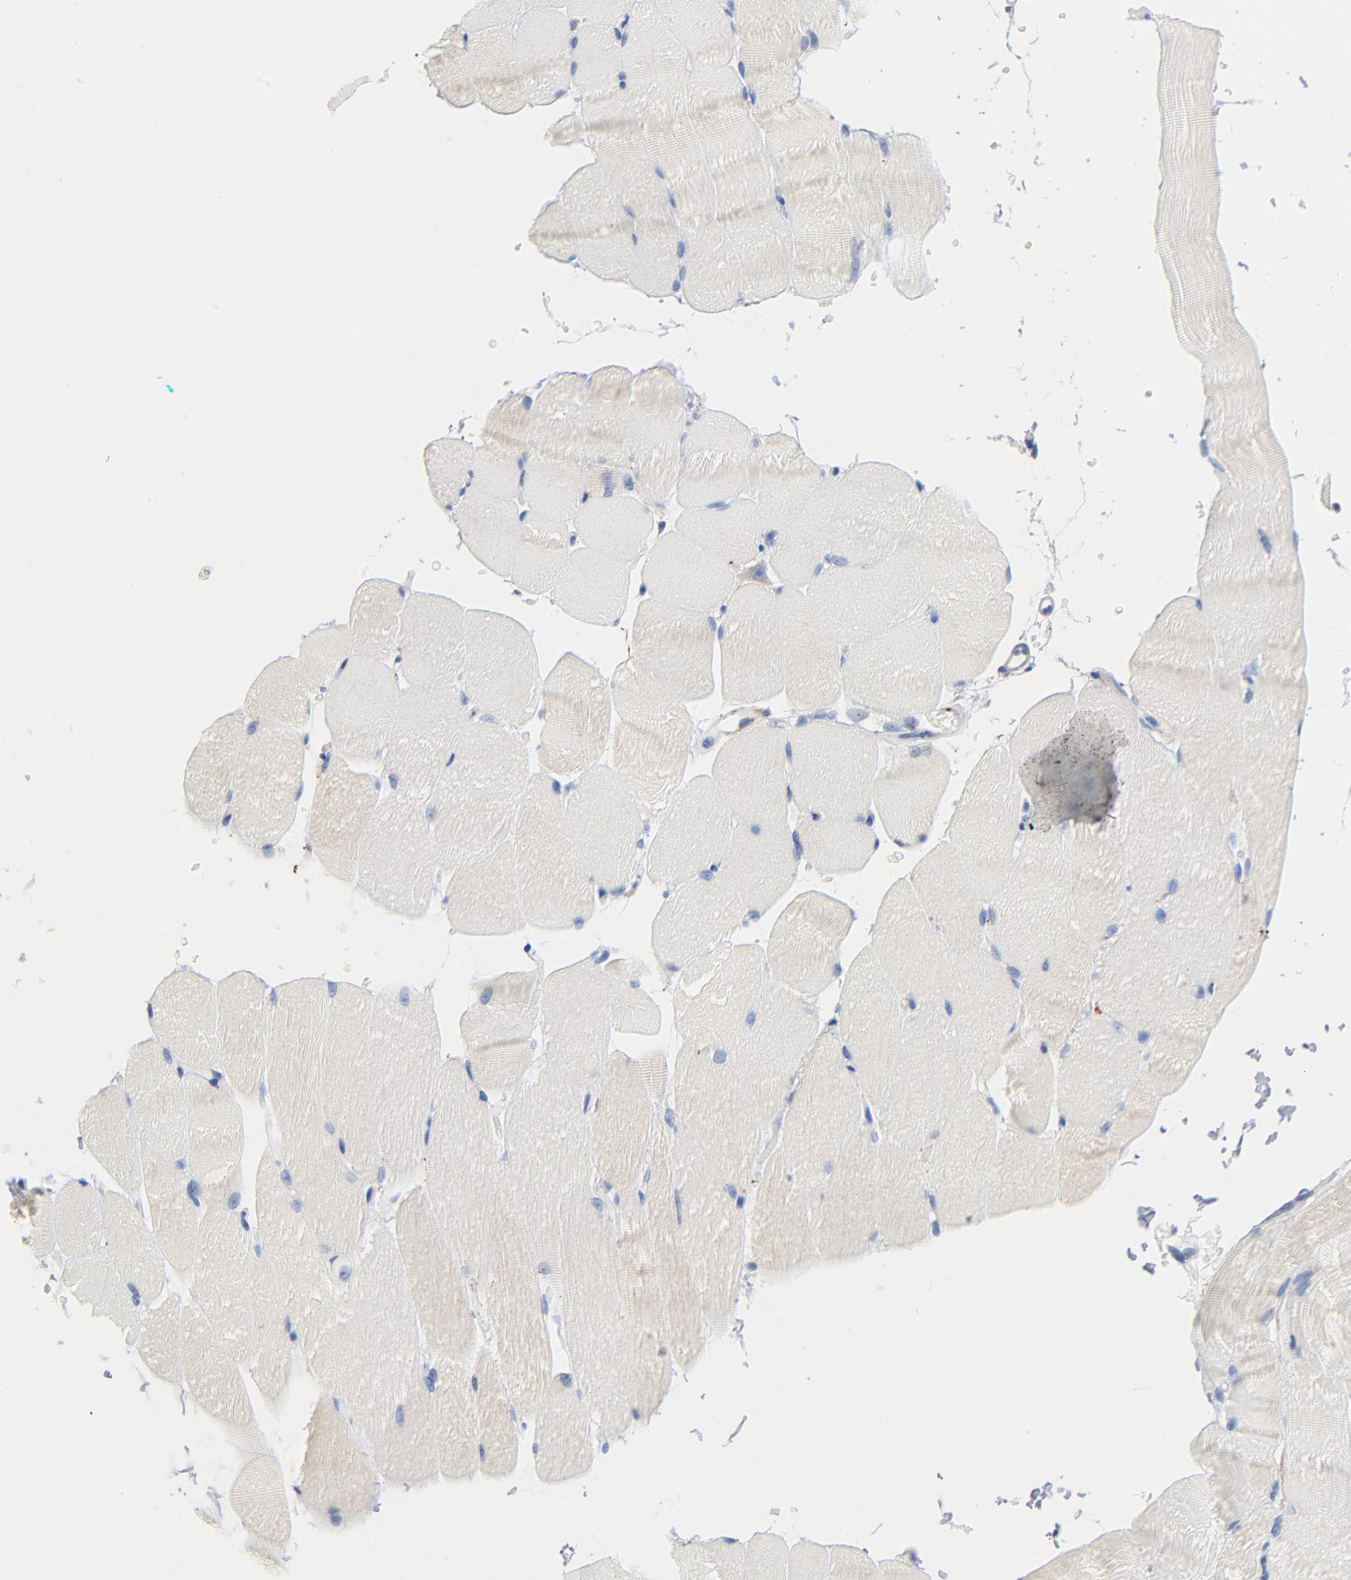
{"staining": {"intensity": "negative", "quantity": "none", "location": "none"}, "tissue": "skeletal muscle", "cell_type": "Myocytes", "image_type": "normal", "snomed": [{"axis": "morphology", "description": "Normal tissue, NOS"}, {"axis": "topography", "description": "Skeletal muscle"}], "caption": "A high-resolution image shows IHC staining of benign skeletal muscle, which displays no significant staining in myocytes. (DAB (3,3'-diaminobenzidine) immunohistochemistry visualized using brightfield microscopy, high magnification).", "gene": "IFT43", "patient": {"sex": "female", "age": 37}}